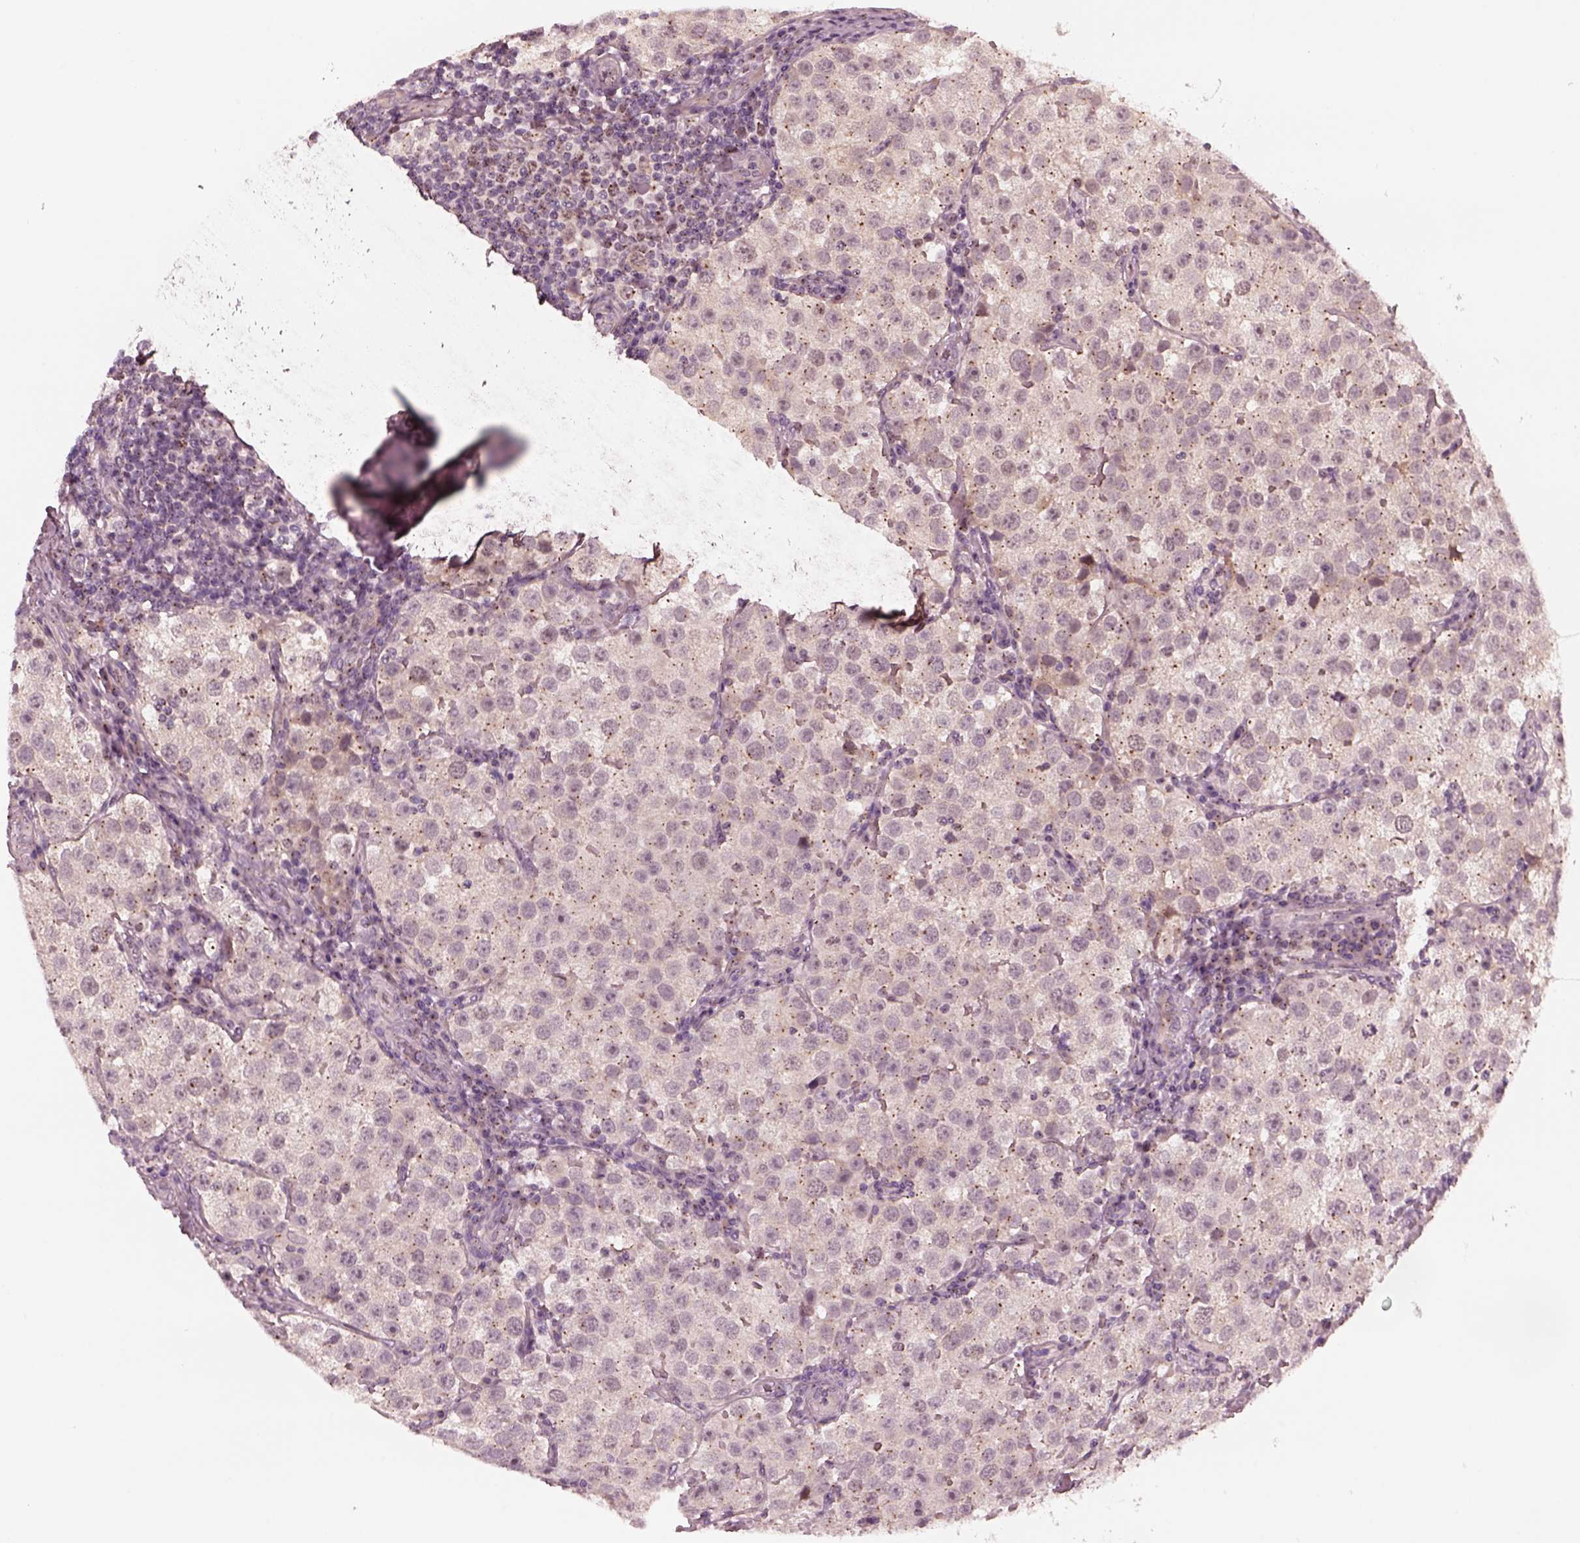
{"staining": {"intensity": "weak", "quantity": "<25%", "location": "cytoplasmic/membranous"}, "tissue": "testis cancer", "cell_type": "Tumor cells", "image_type": "cancer", "snomed": [{"axis": "morphology", "description": "Seminoma, NOS"}, {"axis": "topography", "description": "Testis"}], "caption": "Testis cancer was stained to show a protein in brown. There is no significant expression in tumor cells.", "gene": "SAXO1", "patient": {"sex": "male", "age": 37}}